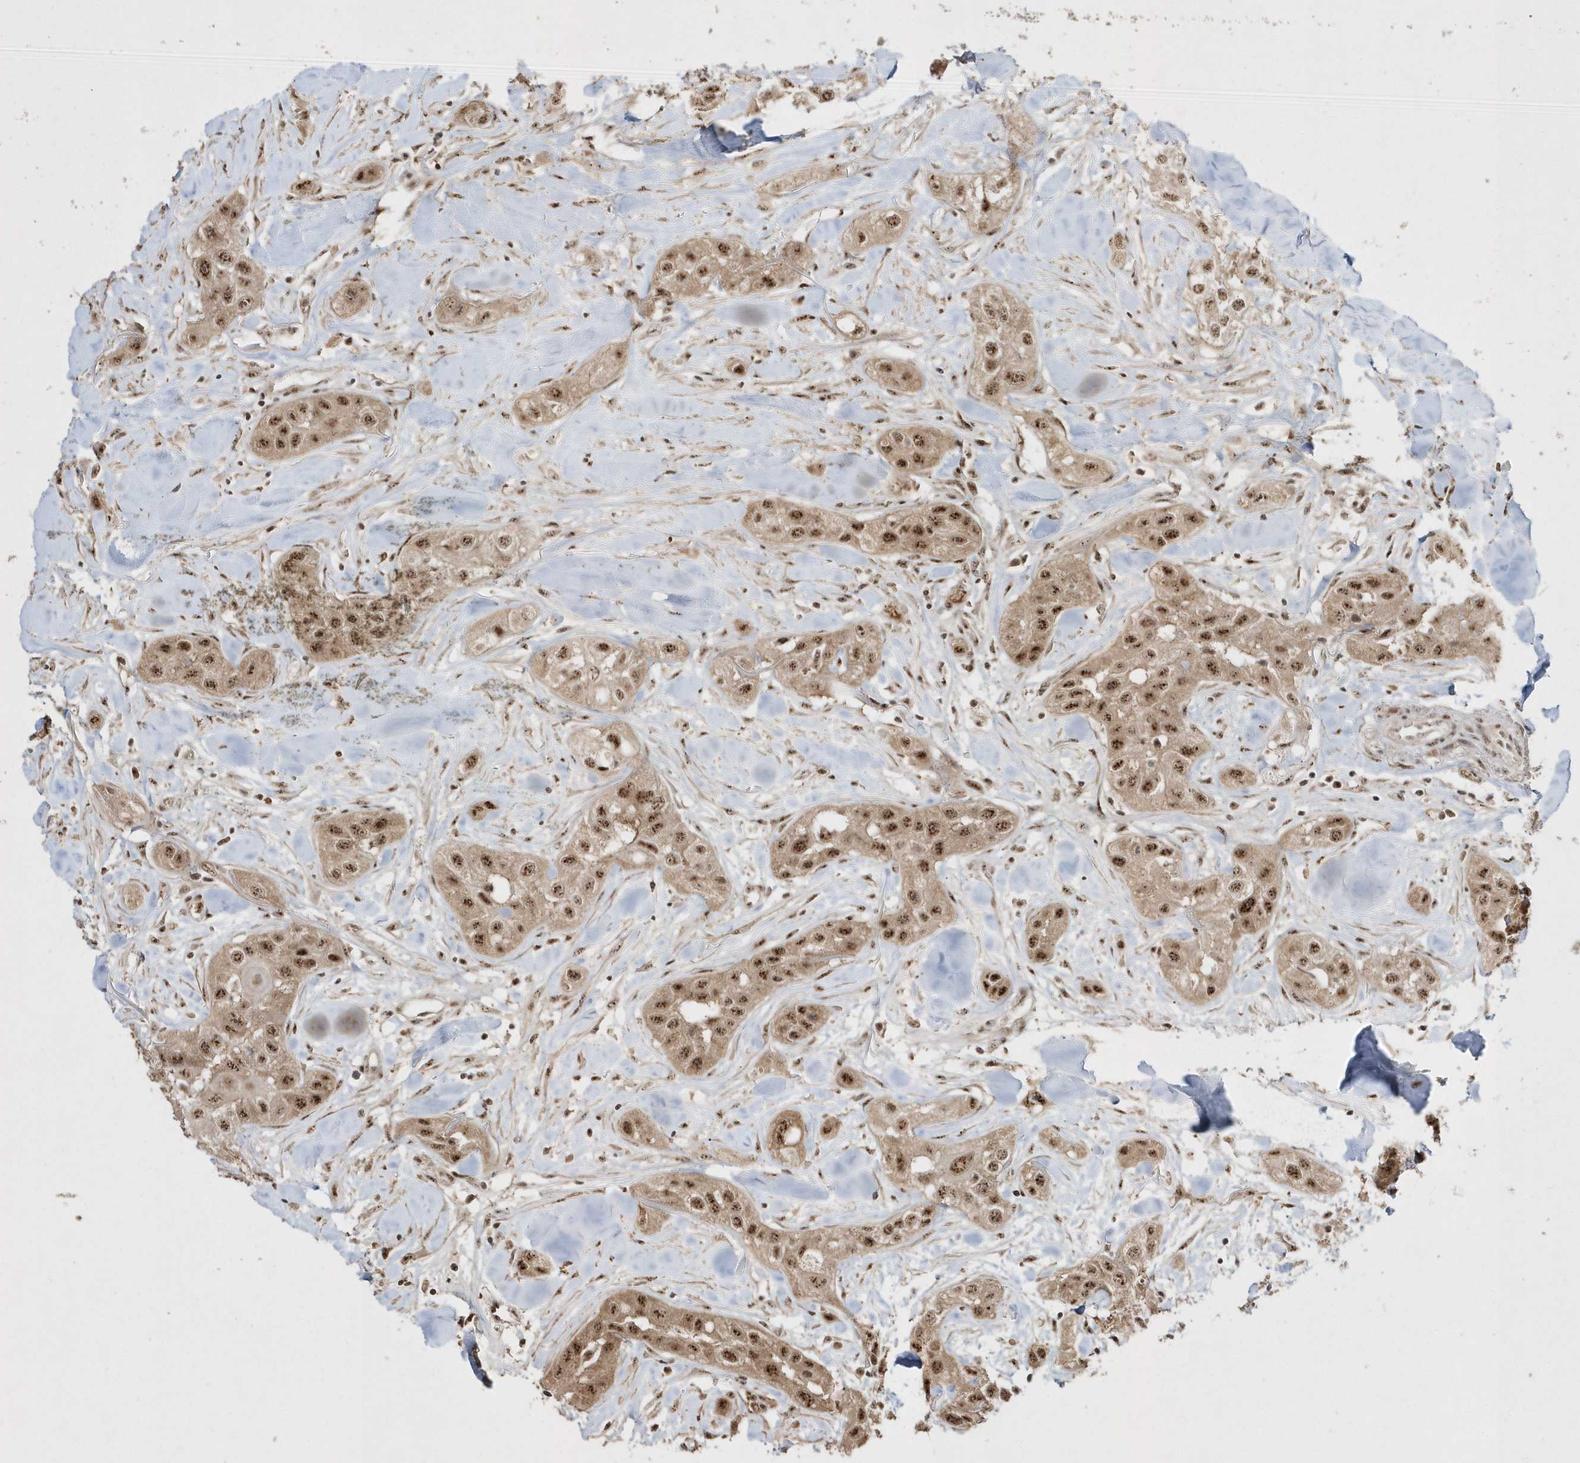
{"staining": {"intensity": "strong", "quantity": ">75%", "location": "nuclear"}, "tissue": "head and neck cancer", "cell_type": "Tumor cells", "image_type": "cancer", "snomed": [{"axis": "morphology", "description": "Normal tissue, NOS"}, {"axis": "morphology", "description": "Squamous cell carcinoma, NOS"}, {"axis": "topography", "description": "Skeletal muscle"}, {"axis": "topography", "description": "Head-Neck"}], "caption": "Protein staining of squamous cell carcinoma (head and neck) tissue demonstrates strong nuclear positivity in about >75% of tumor cells.", "gene": "POLR3B", "patient": {"sex": "male", "age": 51}}